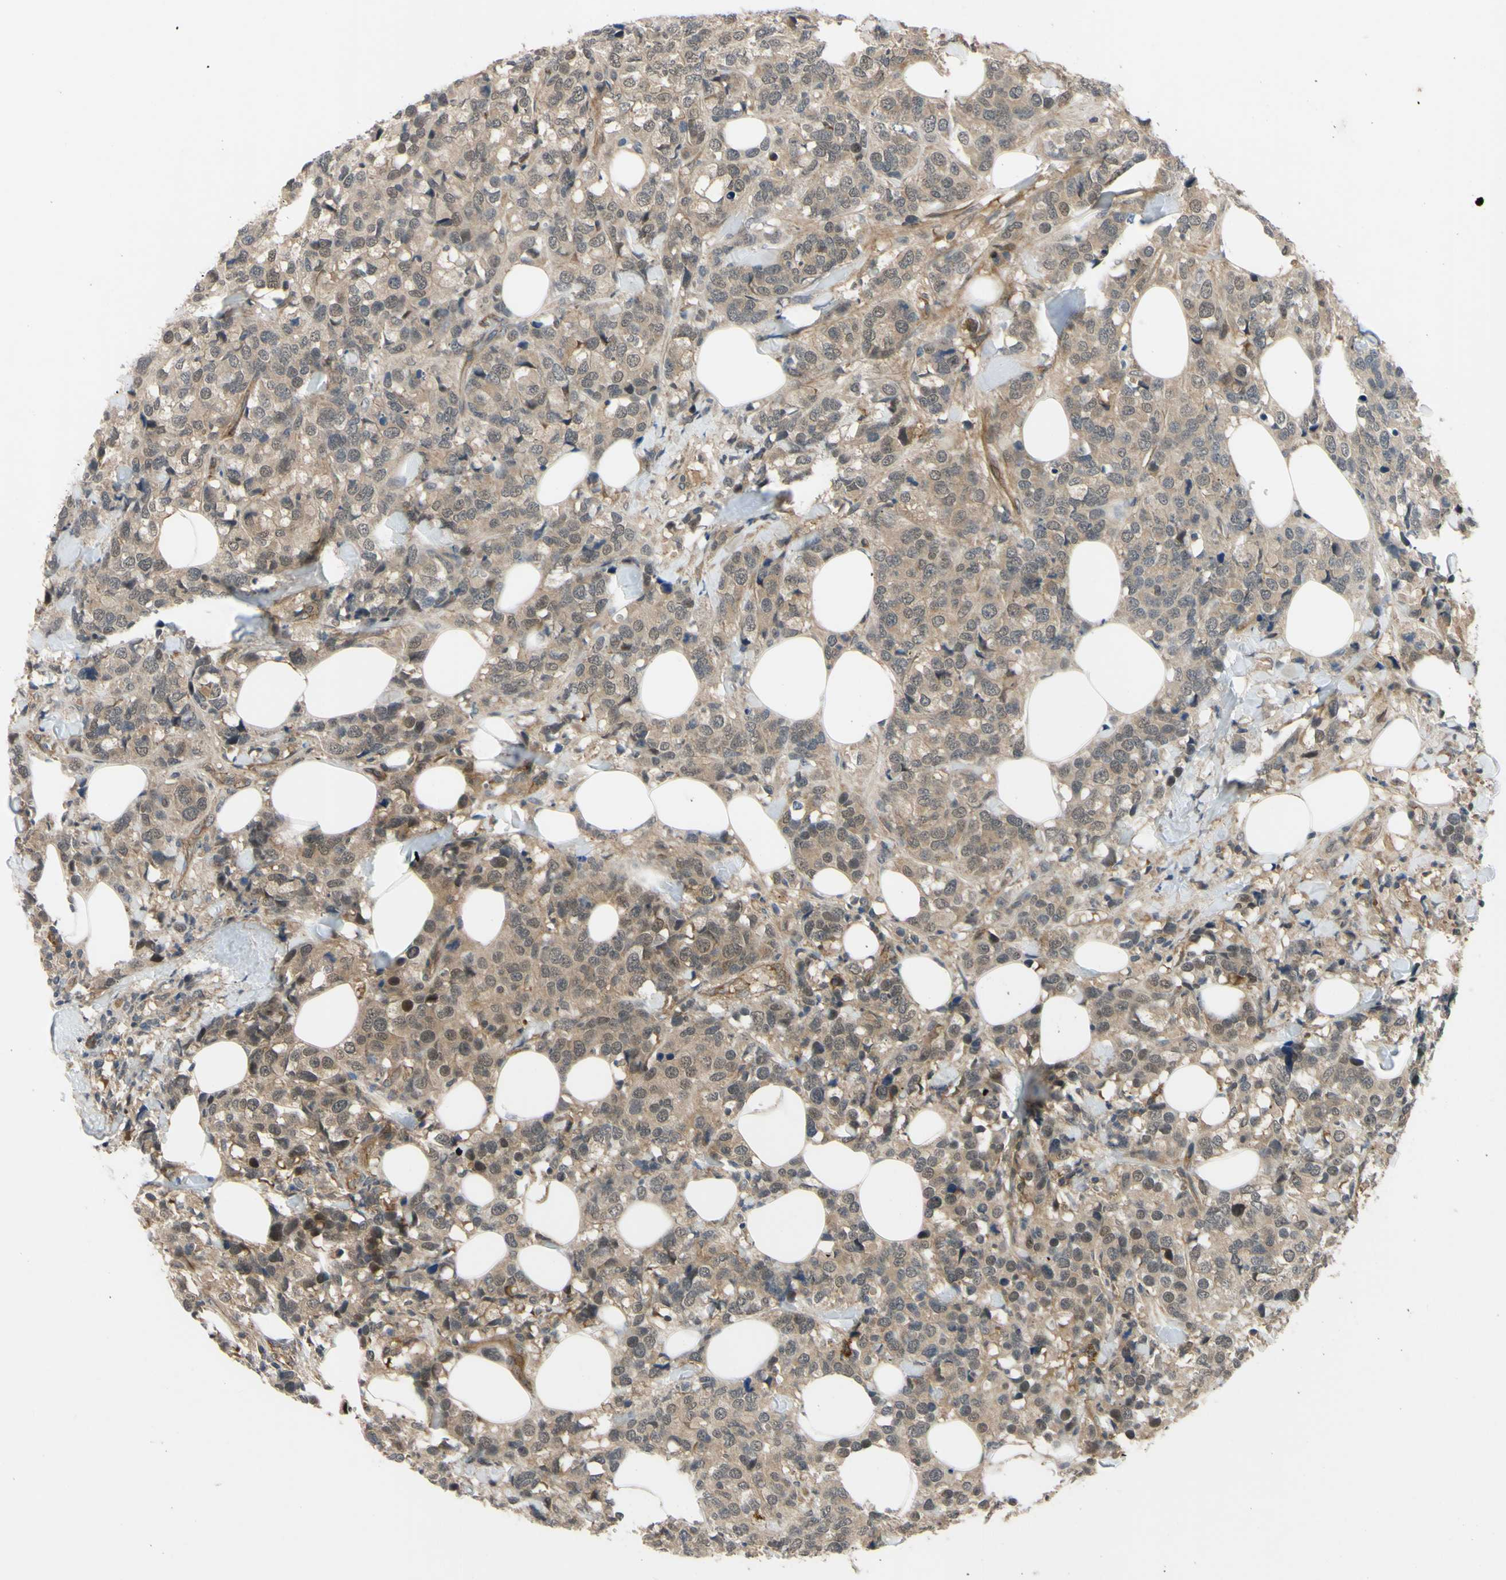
{"staining": {"intensity": "moderate", "quantity": ">75%", "location": "cytoplasmic/membranous,nuclear"}, "tissue": "breast cancer", "cell_type": "Tumor cells", "image_type": "cancer", "snomed": [{"axis": "morphology", "description": "Lobular carcinoma"}, {"axis": "topography", "description": "Breast"}], "caption": "An IHC photomicrograph of neoplastic tissue is shown. Protein staining in brown shows moderate cytoplasmic/membranous and nuclear positivity in breast lobular carcinoma within tumor cells. (IHC, brightfield microscopy, high magnification).", "gene": "COMMD9", "patient": {"sex": "female", "age": 59}}